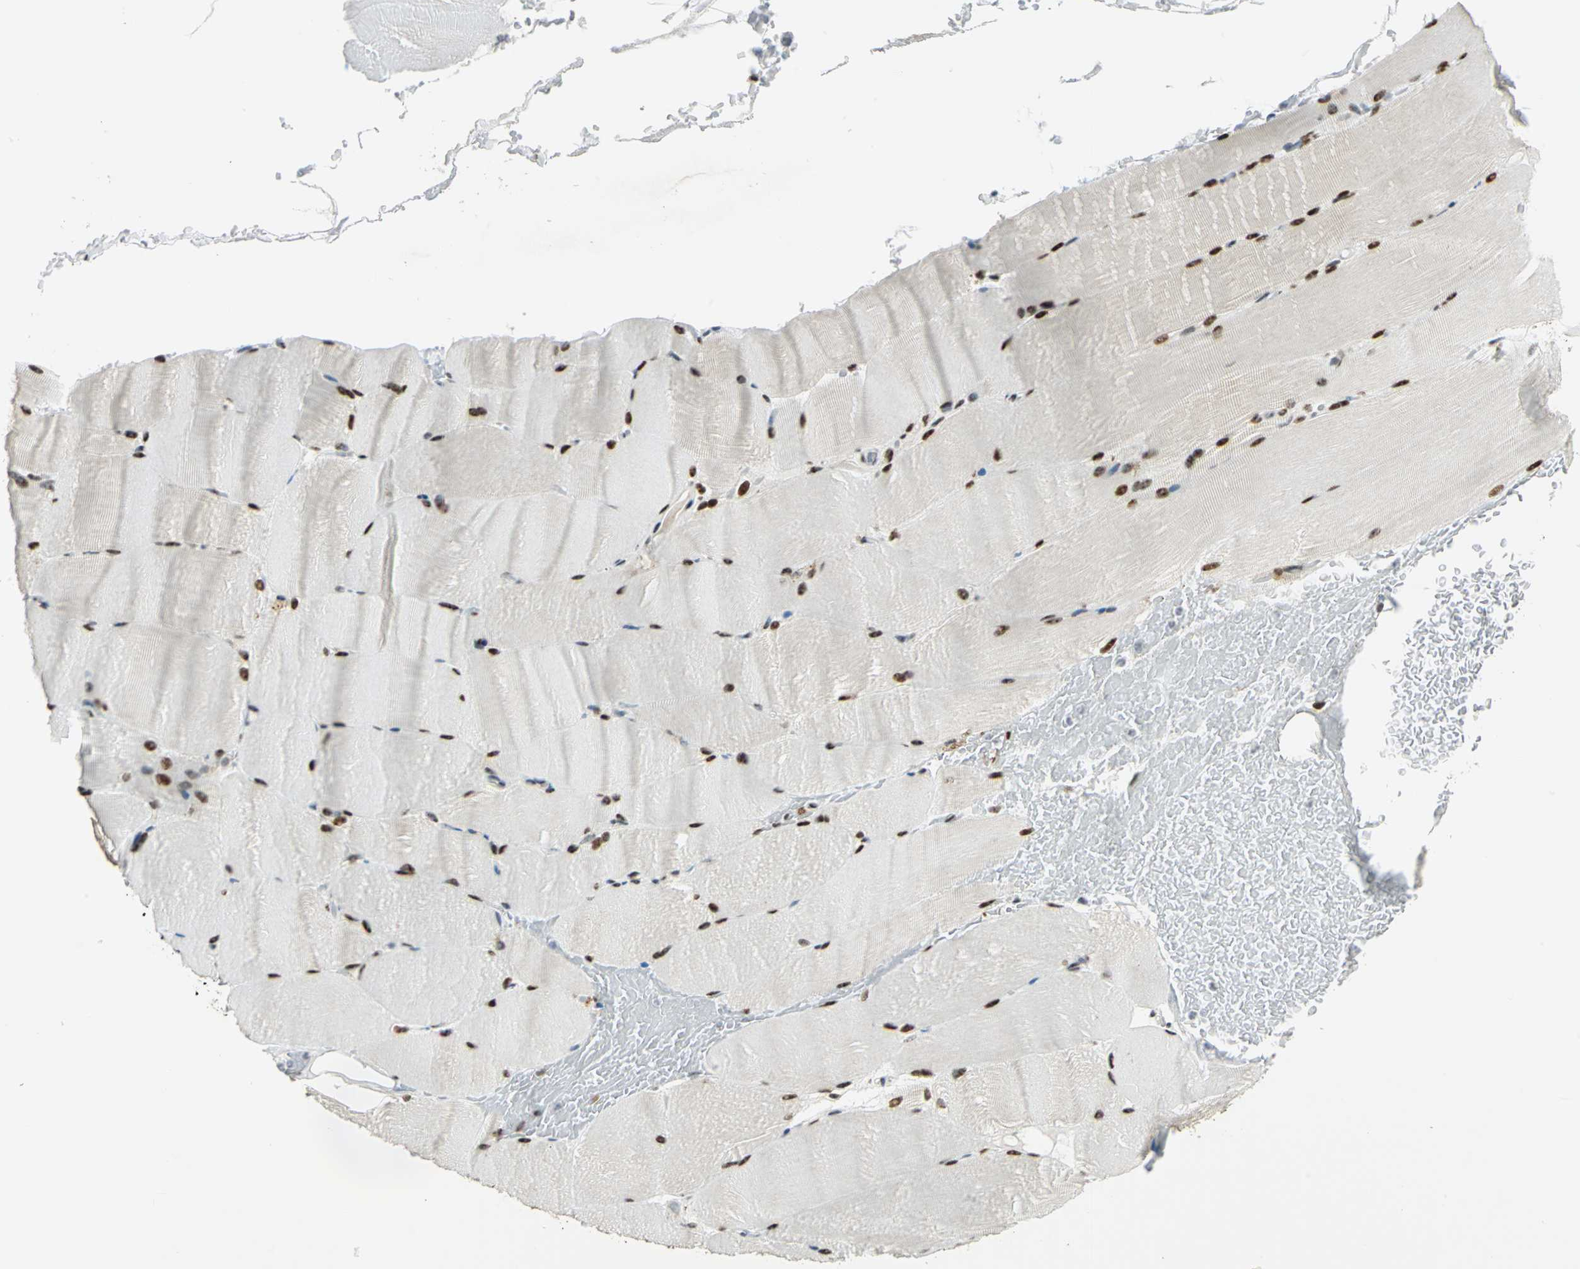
{"staining": {"intensity": "strong", "quantity": ">75%", "location": "nuclear"}, "tissue": "skeletal muscle", "cell_type": "Myocytes", "image_type": "normal", "snomed": [{"axis": "morphology", "description": "Normal tissue, NOS"}, {"axis": "topography", "description": "Skeletal muscle"}, {"axis": "topography", "description": "Parathyroid gland"}], "caption": "High-power microscopy captured an immunohistochemistry (IHC) image of normal skeletal muscle, revealing strong nuclear expression in about >75% of myocytes.", "gene": "MTMR10", "patient": {"sex": "female", "age": 37}}